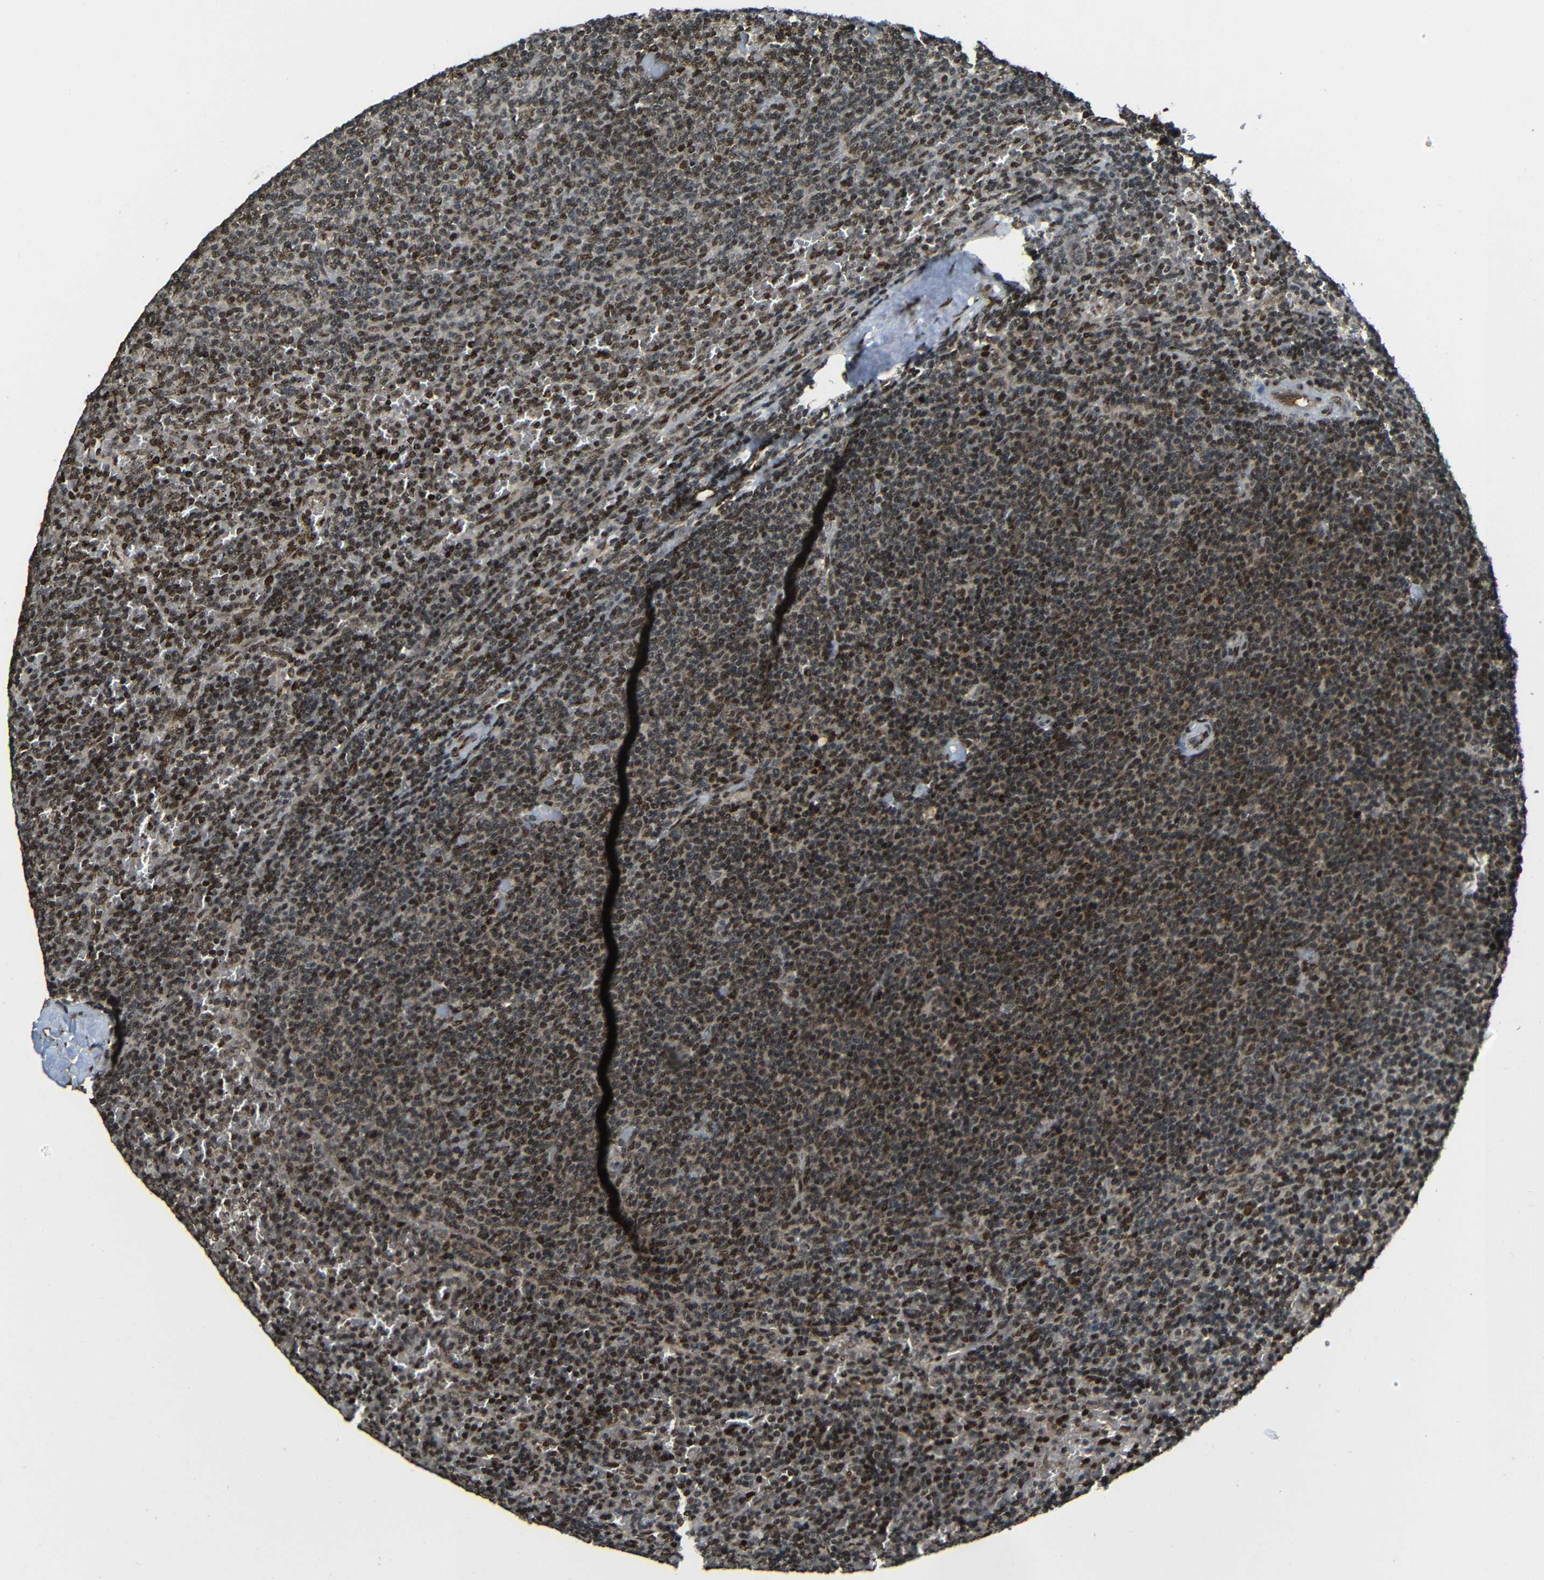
{"staining": {"intensity": "moderate", "quantity": "25%-75%", "location": "nuclear"}, "tissue": "lymphoma", "cell_type": "Tumor cells", "image_type": "cancer", "snomed": [{"axis": "morphology", "description": "Malignant lymphoma, non-Hodgkin's type, Low grade"}, {"axis": "topography", "description": "Spleen"}], "caption": "Tumor cells exhibit moderate nuclear staining in about 25%-75% of cells in malignant lymphoma, non-Hodgkin's type (low-grade). The staining was performed using DAB (3,3'-diaminobenzidine) to visualize the protein expression in brown, while the nuclei were stained in blue with hematoxylin (Magnification: 20x).", "gene": "PSIP1", "patient": {"sex": "female", "age": 50}}